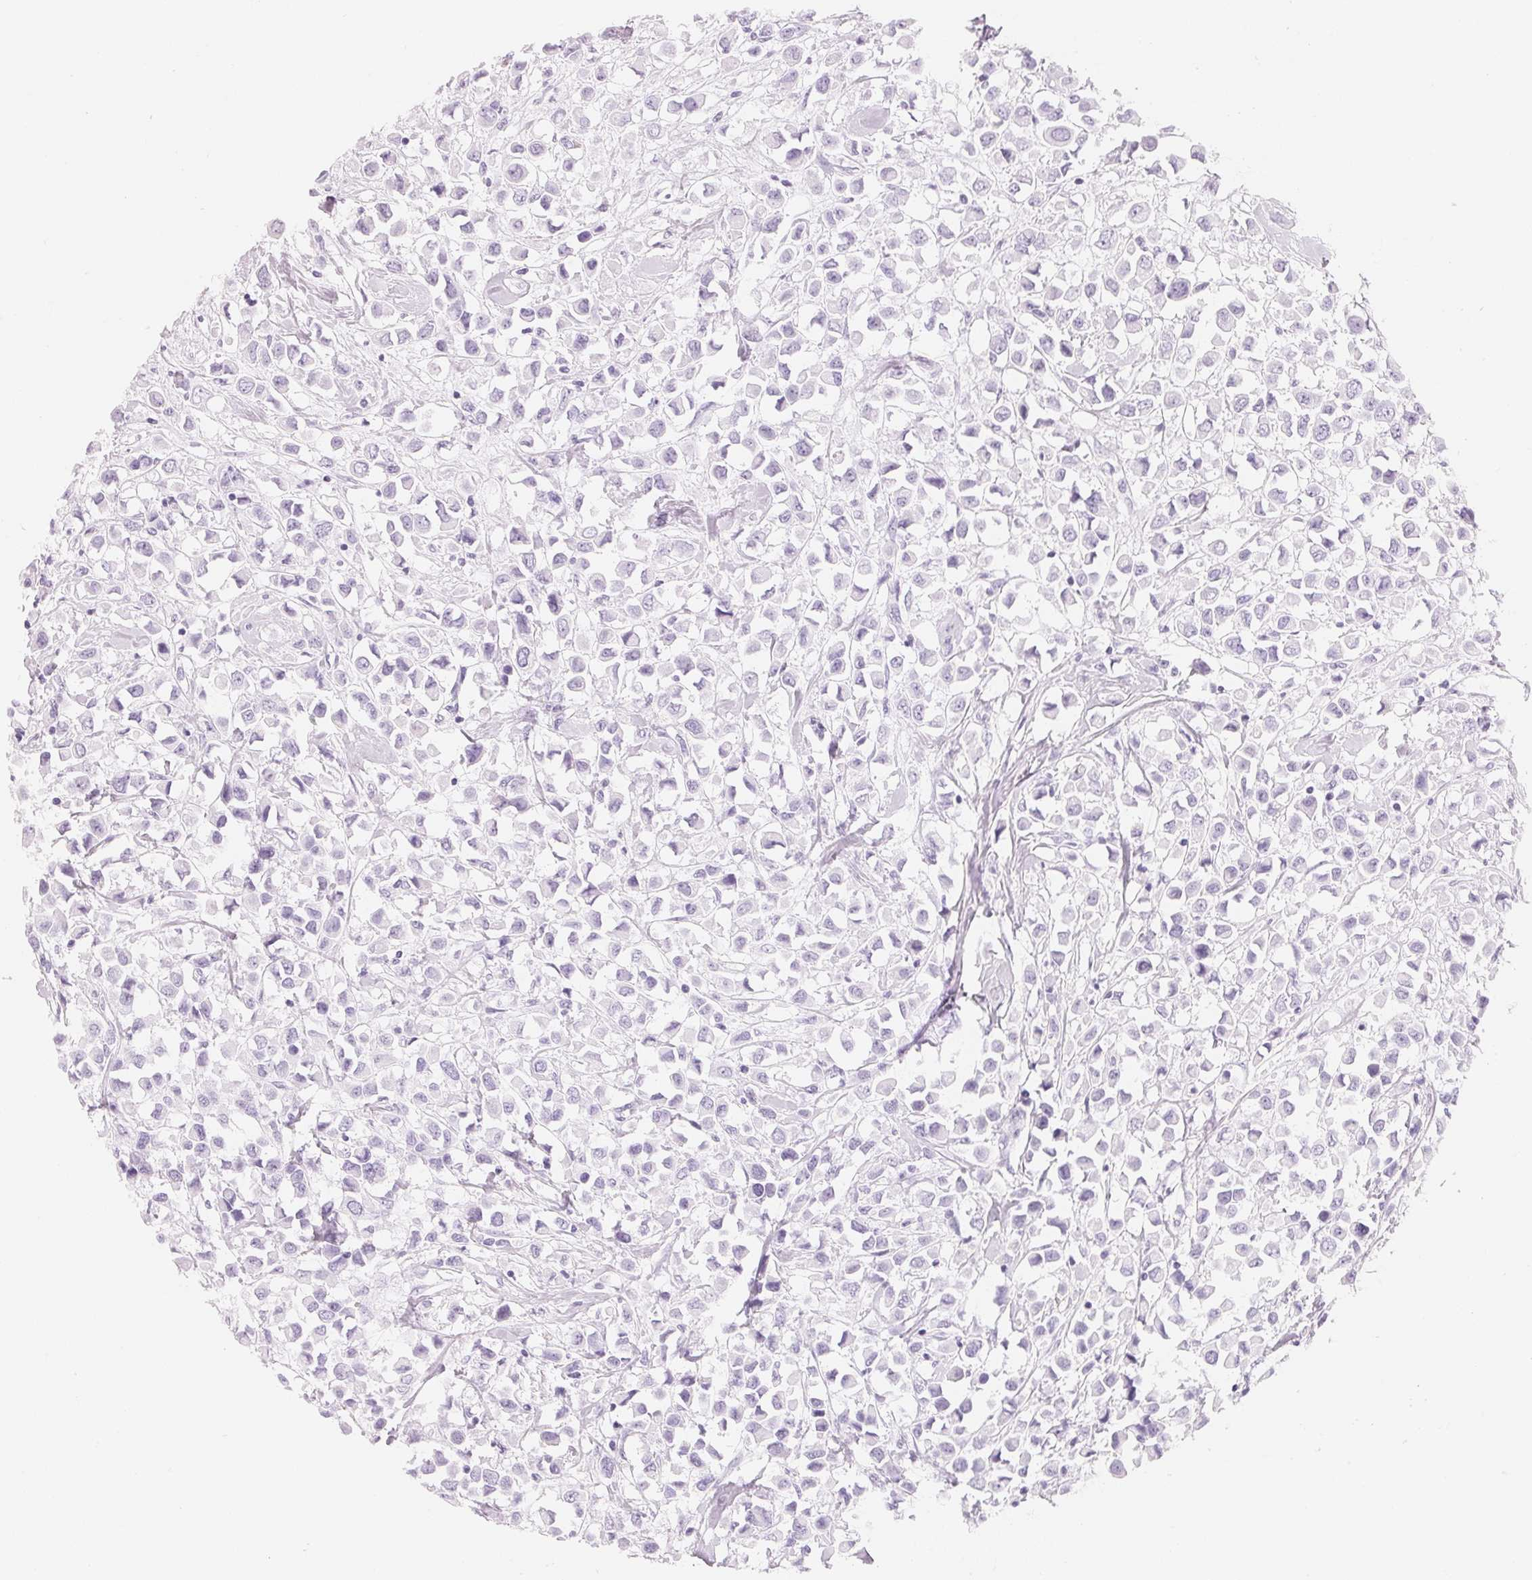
{"staining": {"intensity": "negative", "quantity": "none", "location": "none"}, "tissue": "breast cancer", "cell_type": "Tumor cells", "image_type": "cancer", "snomed": [{"axis": "morphology", "description": "Duct carcinoma"}, {"axis": "topography", "description": "Breast"}], "caption": "A histopathology image of human breast intraductal carcinoma is negative for staining in tumor cells. (DAB IHC, high magnification).", "gene": "CFHR2", "patient": {"sex": "female", "age": 61}}